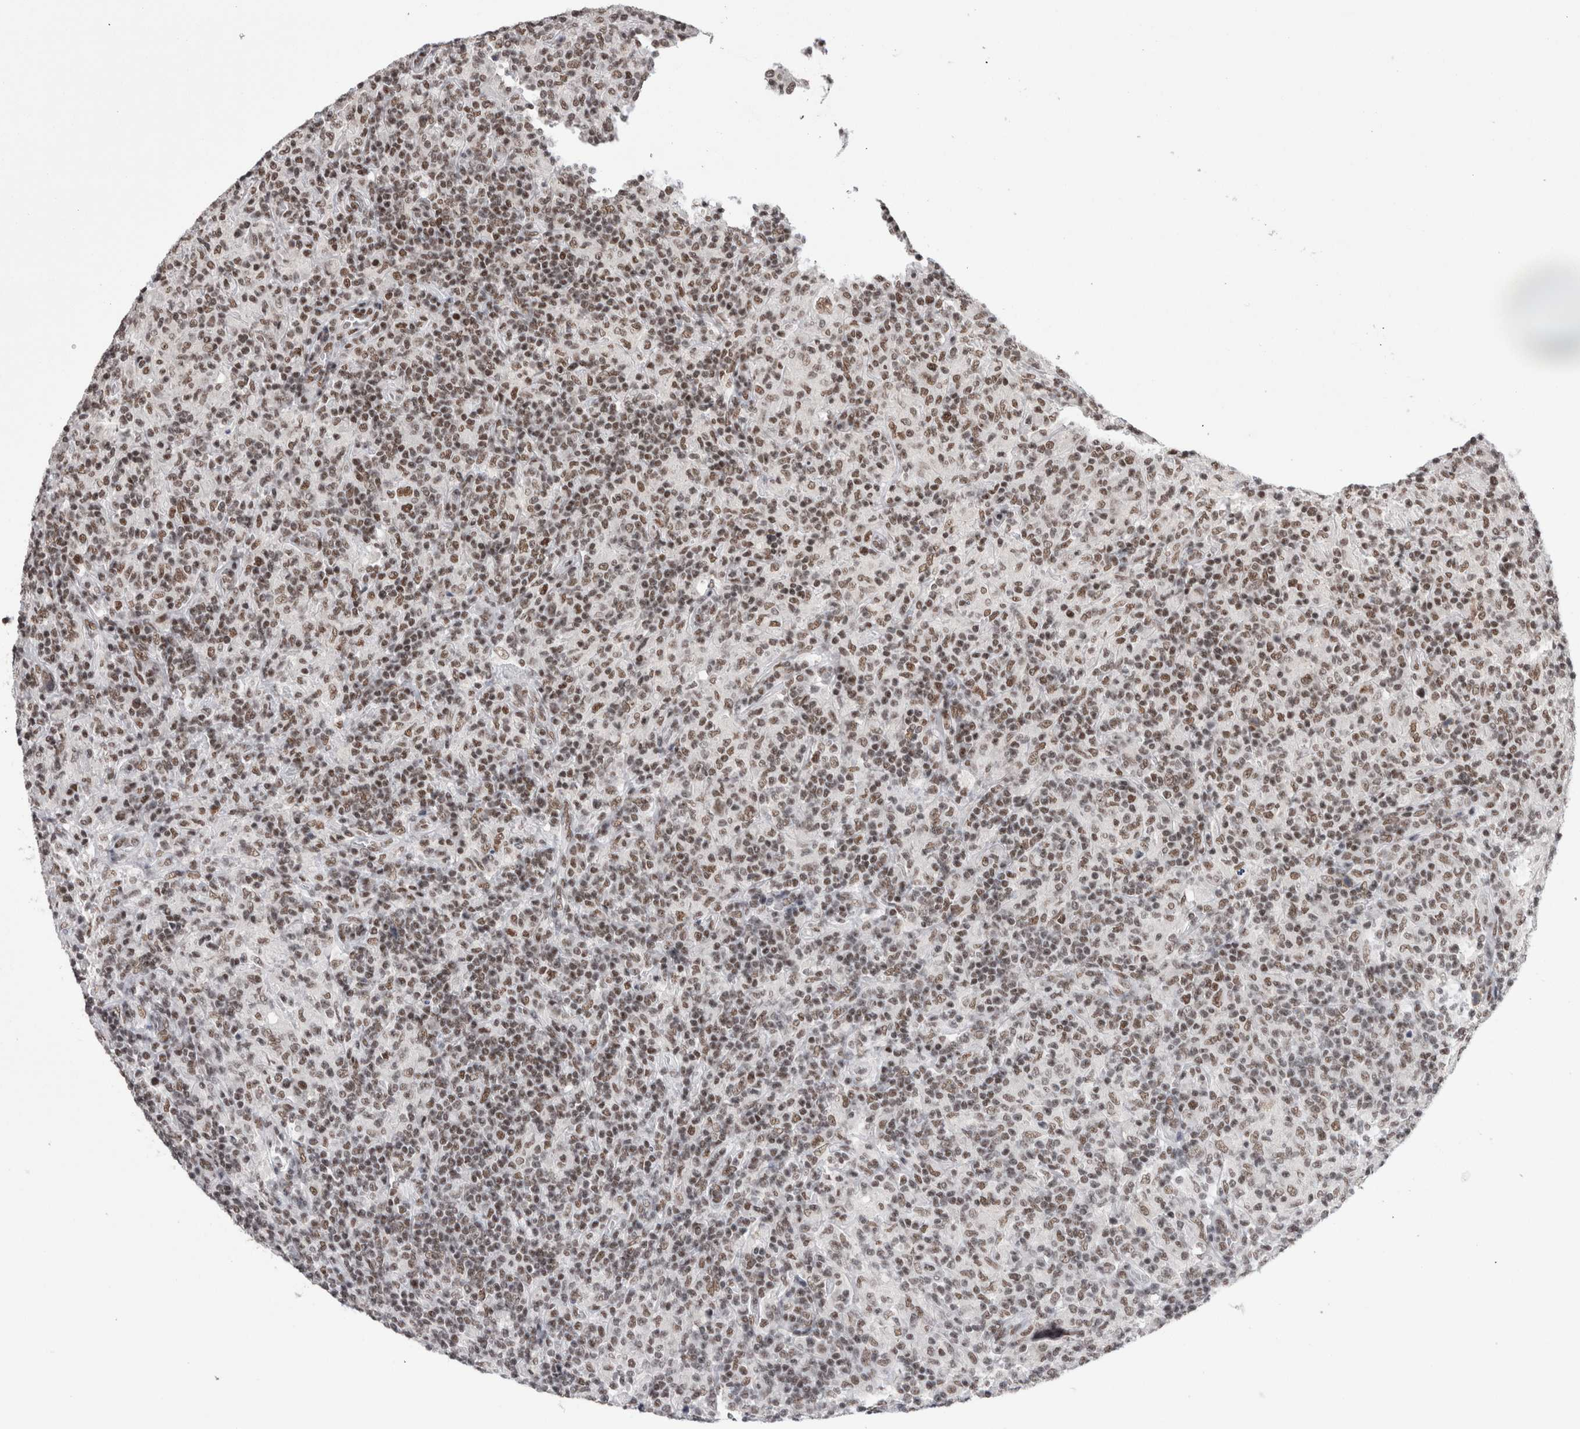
{"staining": {"intensity": "moderate", "quantity": ">75%", "location": "nuclear"}, "tissue": "lymphoma", "cell_type": "Tumor cells", "image_type": "cancer", "snomed": [{"axis": "morphology", "description": "Hodgkin's disease, NOS"}, {"axis": "topography", "description": "Lymph node"}], "caption": "This micrograph shows immunohistochemistry staining of lymphoma, with medium moderate nuclear expression in approximately >75% of tumor cells.", "gene": "SMC1A", "patient": {"sex": "male", "age": 70}}